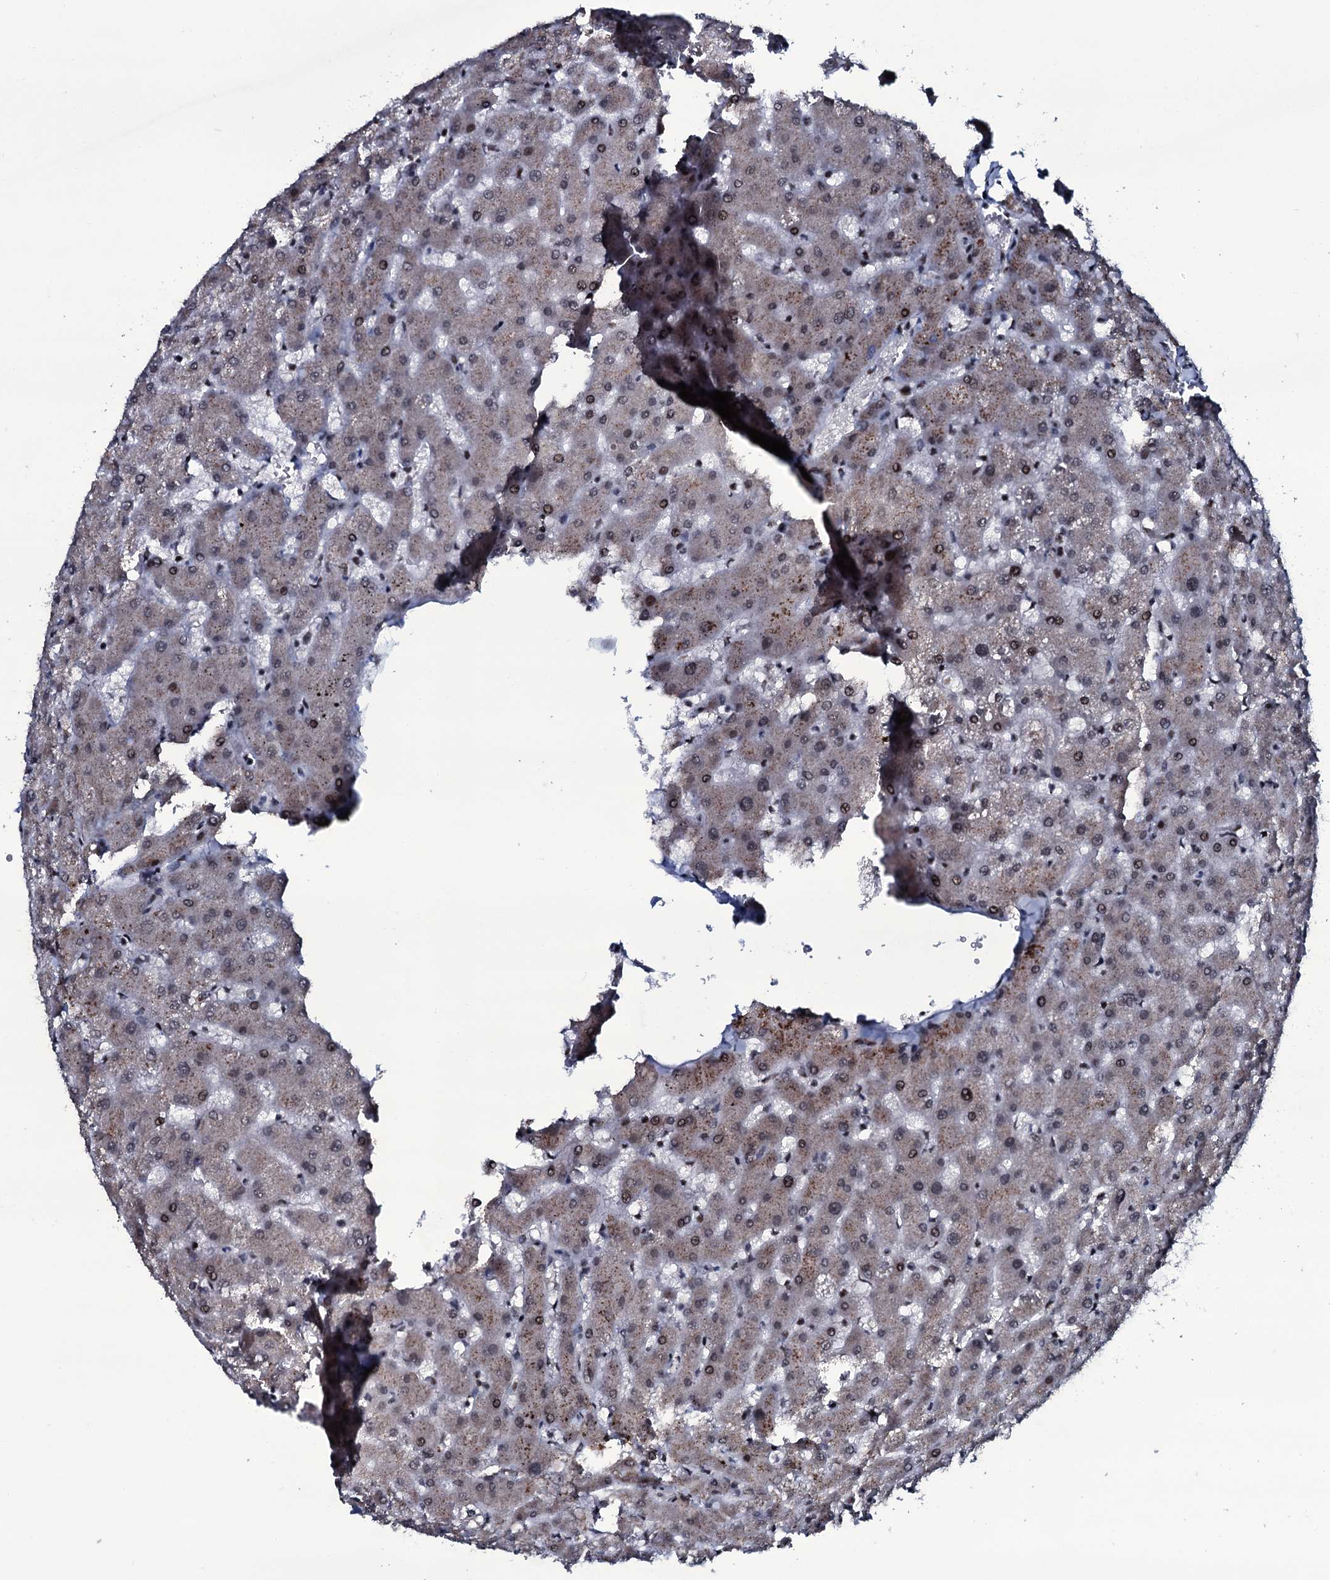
{"staining": {"intensity": "moderate", "quantity": "<25%", "location": "nuclear"}, "tissue": "liver", "cell_type": "Cholangiocytes", "image_type": "normal", "snomed": [{"axis": "morphology", "description": "Normal tissue, NOS"}, {"axis": "topography", "description": "Liver"}], "caption": "This photomicrograph exhibits immunohistochemistry (IHC) staining of benign human liver, with low moderate nuclear staining in about <25% of cholangiocytes.", "gene": "ZMIZ2", "patient": {"sex": "female", "age": 63}}